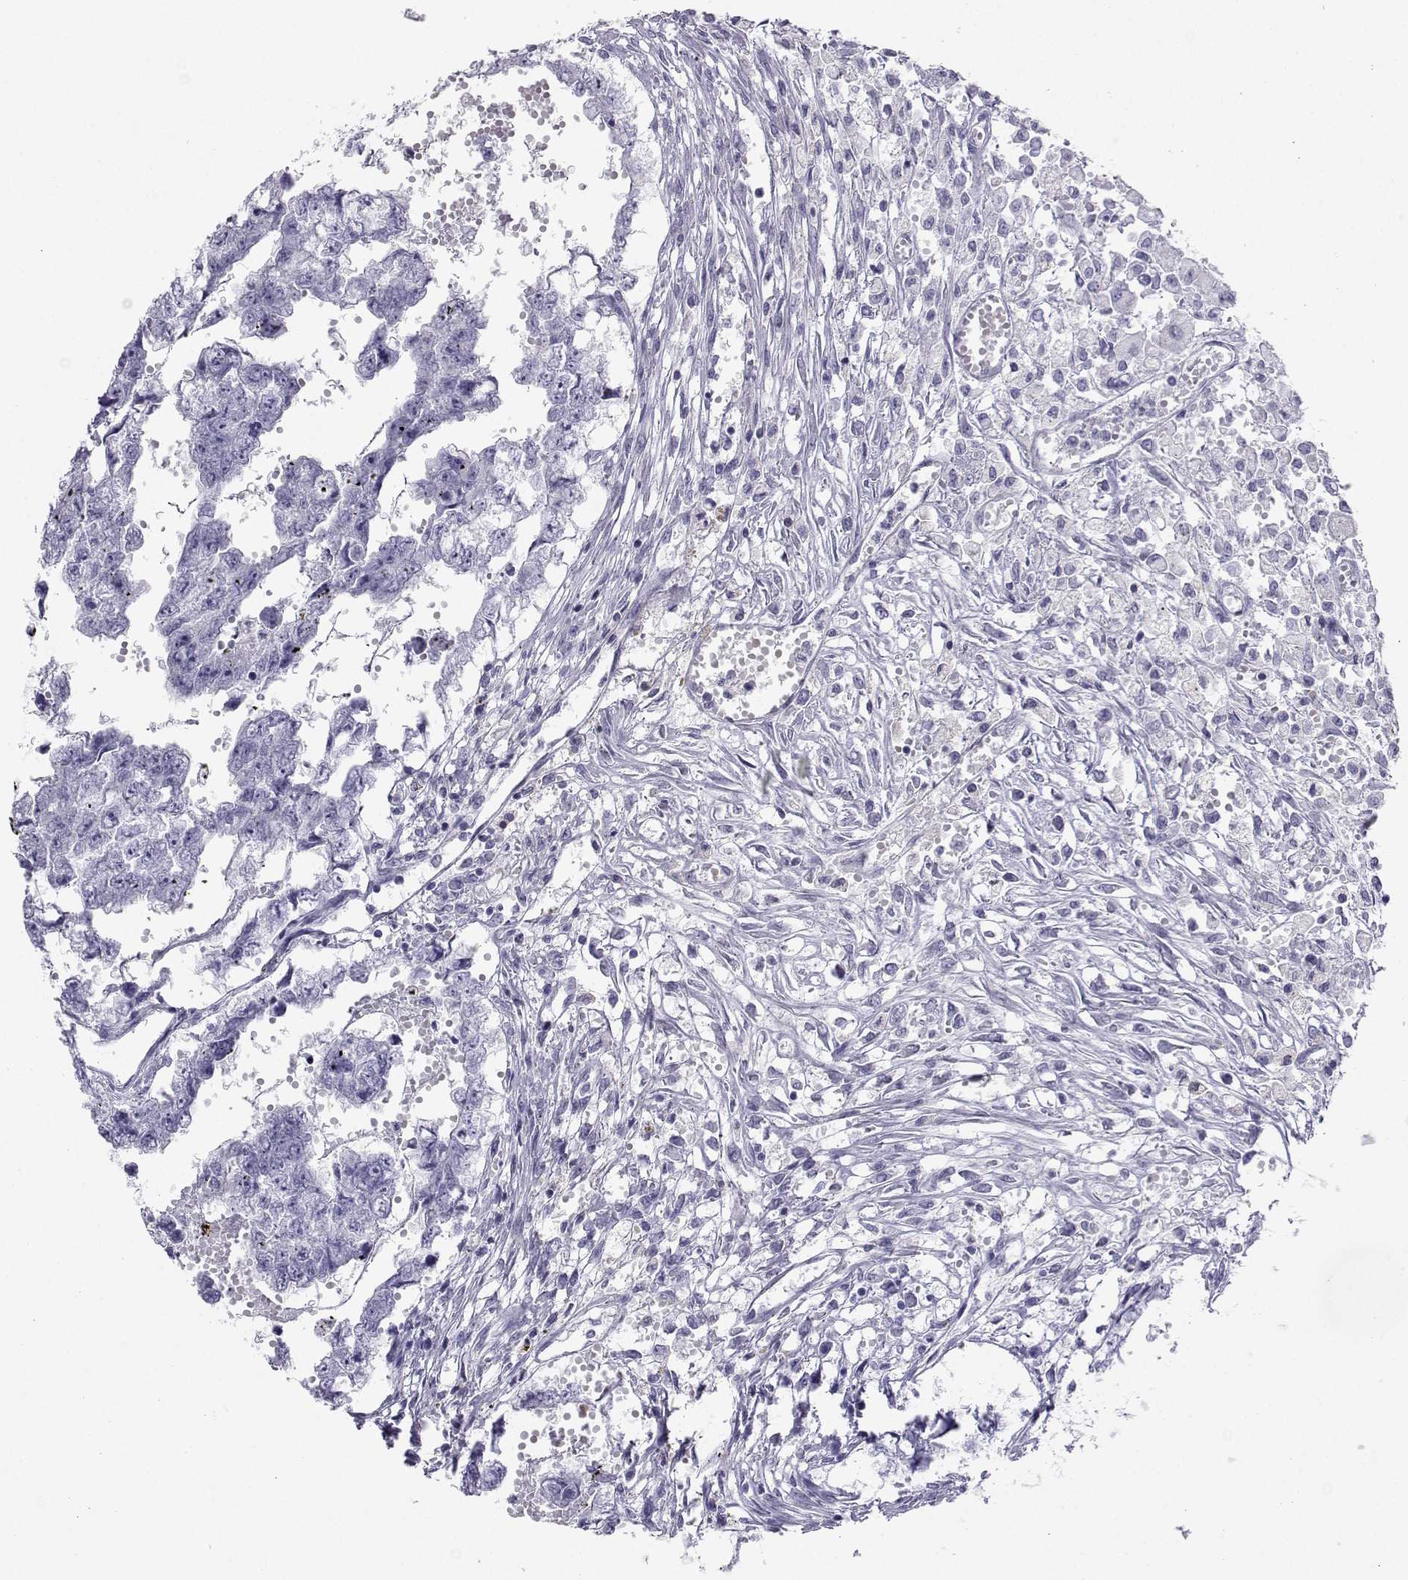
{"staining": {"intensity": "negative", "quantity": "none", "location": "none"}, "tissue": "testis cancer", "cell_type": "Tumor cells", "image_type": "cancer", "snomed": [{"axis": "morphology", "description": "Carcinoma, Embryonal, NOS"}, {"axis": "morphology", "description": "Teratoma, malignant, NOS"}, {"axis": "topography", "description": "Testis"}], "caption": "IHC of human malignant teratoma (testis) shows no staining in tumor cells.", "gene": "SST", "patient": {"sex": "male", "age": 44}}